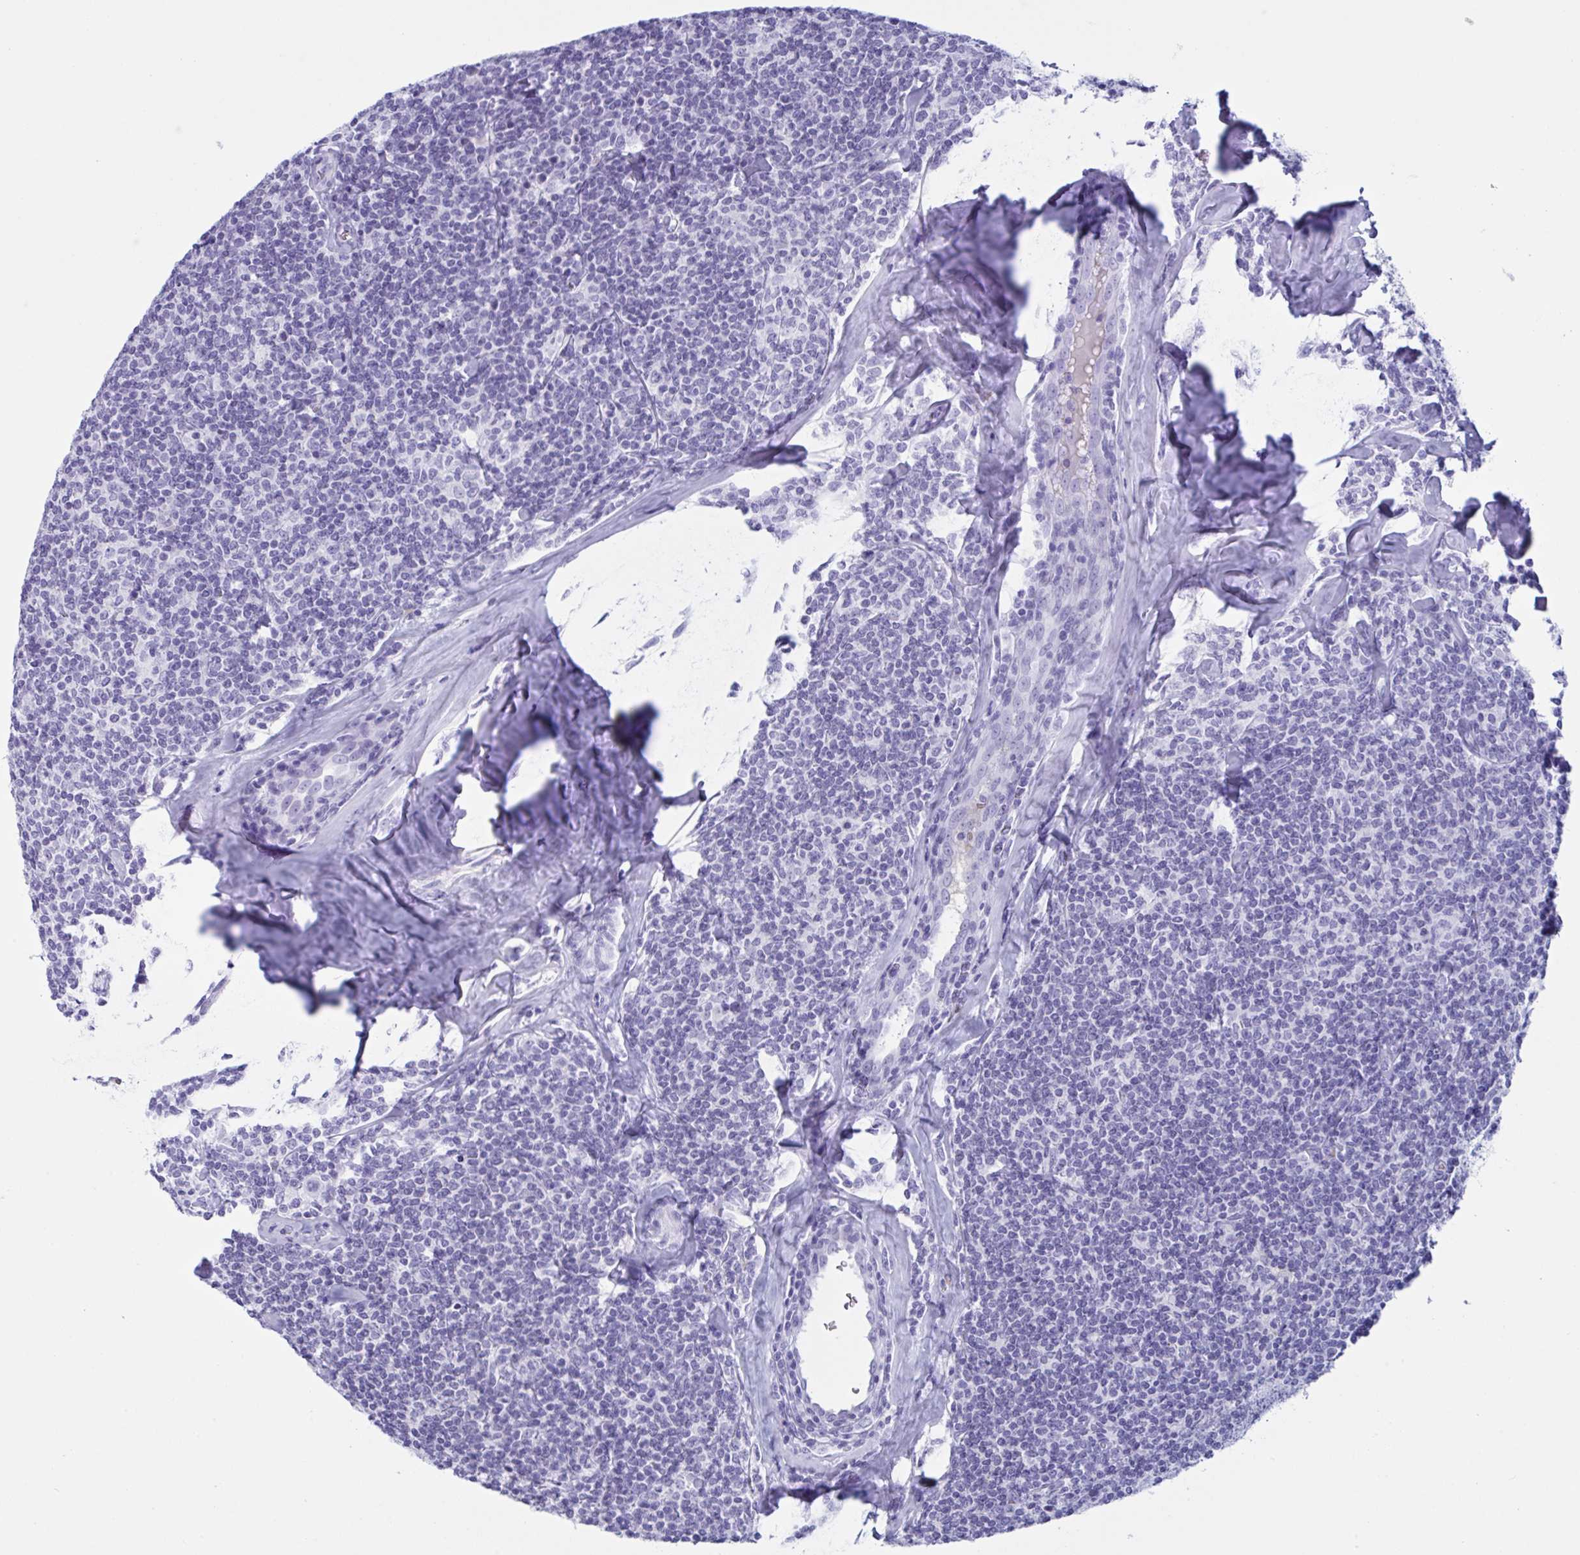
{"staining": {"intensity": "negative", "quantity": "none", "location": "none"}, "tissue": "lymphoma", "cell_type": "Tumor cells", "image_type": "cancer", "snomed": [{"axis": "morphology", "description": "Malignant lymphoma, non-Hodgkin's type, Low grade"}, {"axis": "topography", "description": "Lymph node"}], "caption": "Immunohistochemistry of low-grade malignant lymphoma, non-Hodgkin's type shows no positivity in tumor cells.", "gene": "SLC2A1", "patient": {"sex": "female", "age": 56}}